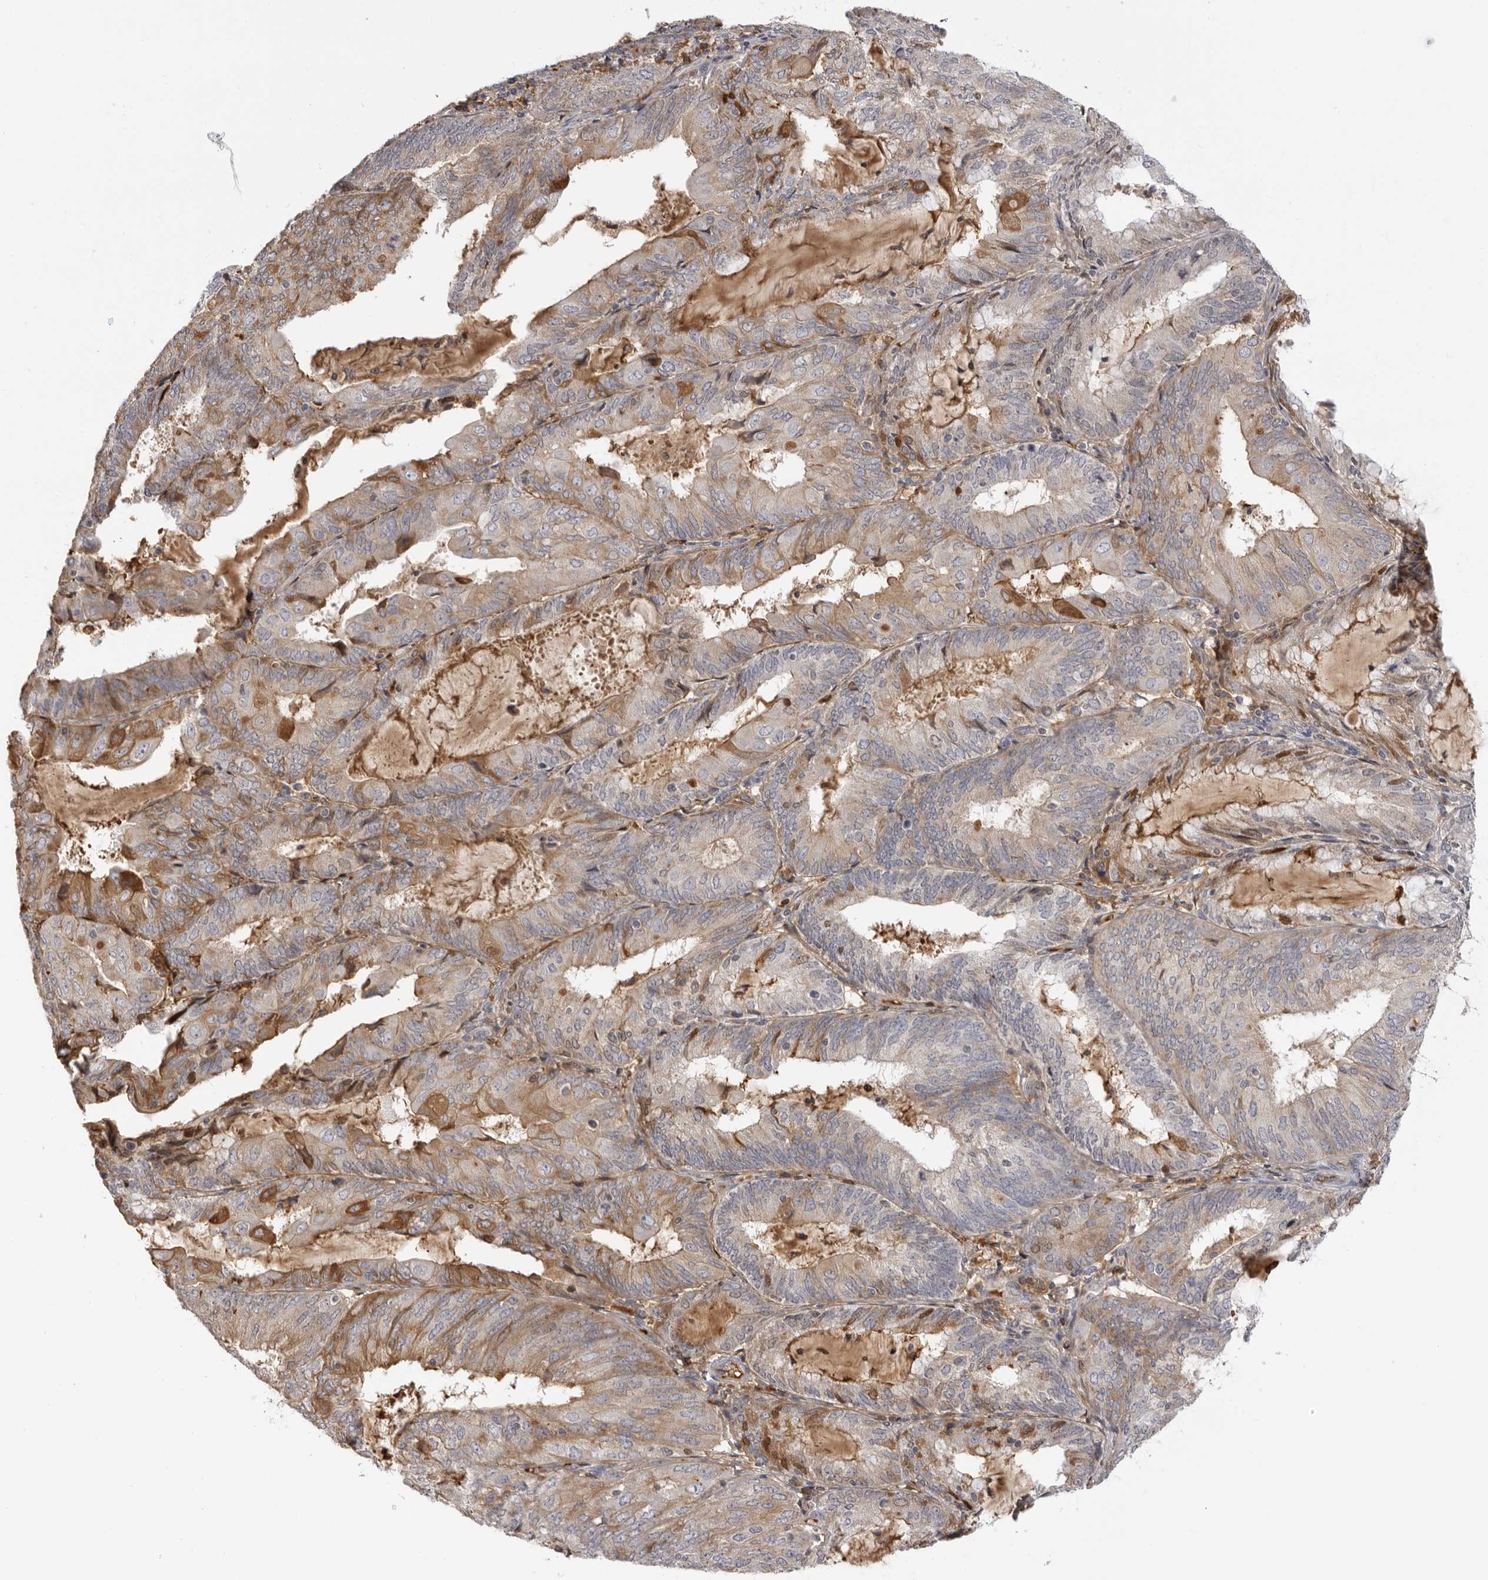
{"staining": {"intensity": "moderate", "quantity": "<25%", "location": "cytoplasmic/membranous"}, "tissue": "endometrial cancer", "cell_type": "Tumor cells", "image_type": "cancer", "snomed": [{"axis": "morphology", "description": "Adenocarcinoma, NOS"}, {"axis": "topography", "description": "Endometrium"}], "caption": "This photomicrograph shows IHC staining of endometrial cancer, with low moderate cytoplasmic/membranous staining in approximately <25% of tumor cells.", "gene": "PLEKHF2", "patient": {"sex": "female", "age": 81}}